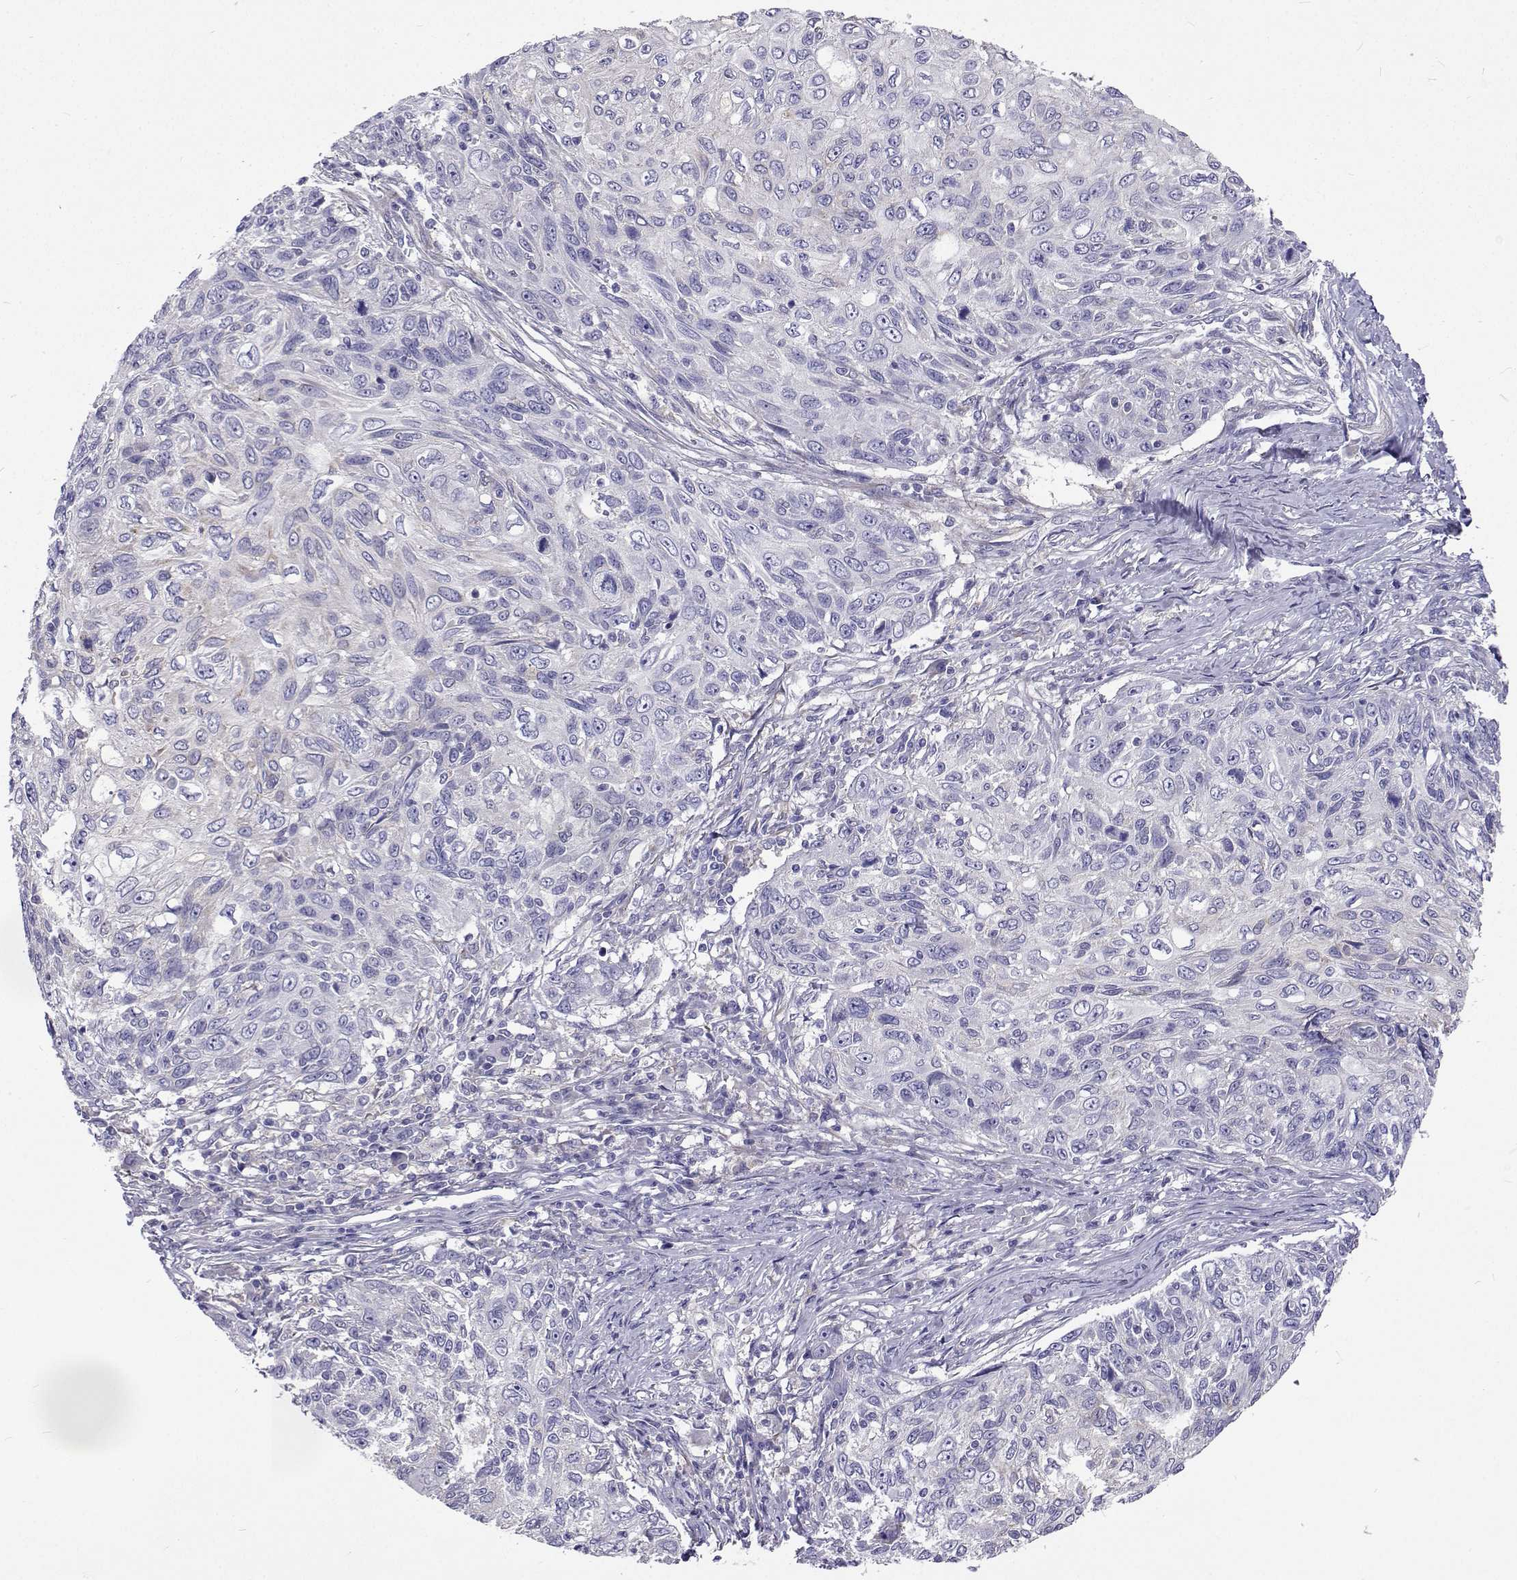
{"staining": {"intensity": "negative", "quantity": "none", "location": "none"}, "tissue": "skin cancer", "cell_type": "Tumor cells", "image_type": "cancer", "snomed": [{"axis": "morphology", "description": "Squamous cell carcinoma, NOS"}, {"axis": "topography", "description": "Skin"}], "caption": "This micrograph is of skin cancer (squamous cell carcinoma) stained with immunohistochemistry (IHC) to label a protein in brown with the nuclei are counter-stained blue. There is no expression in tumor cells.", "gene": "LHFPL7", "patient": {"sex": "male", "age": 92}}